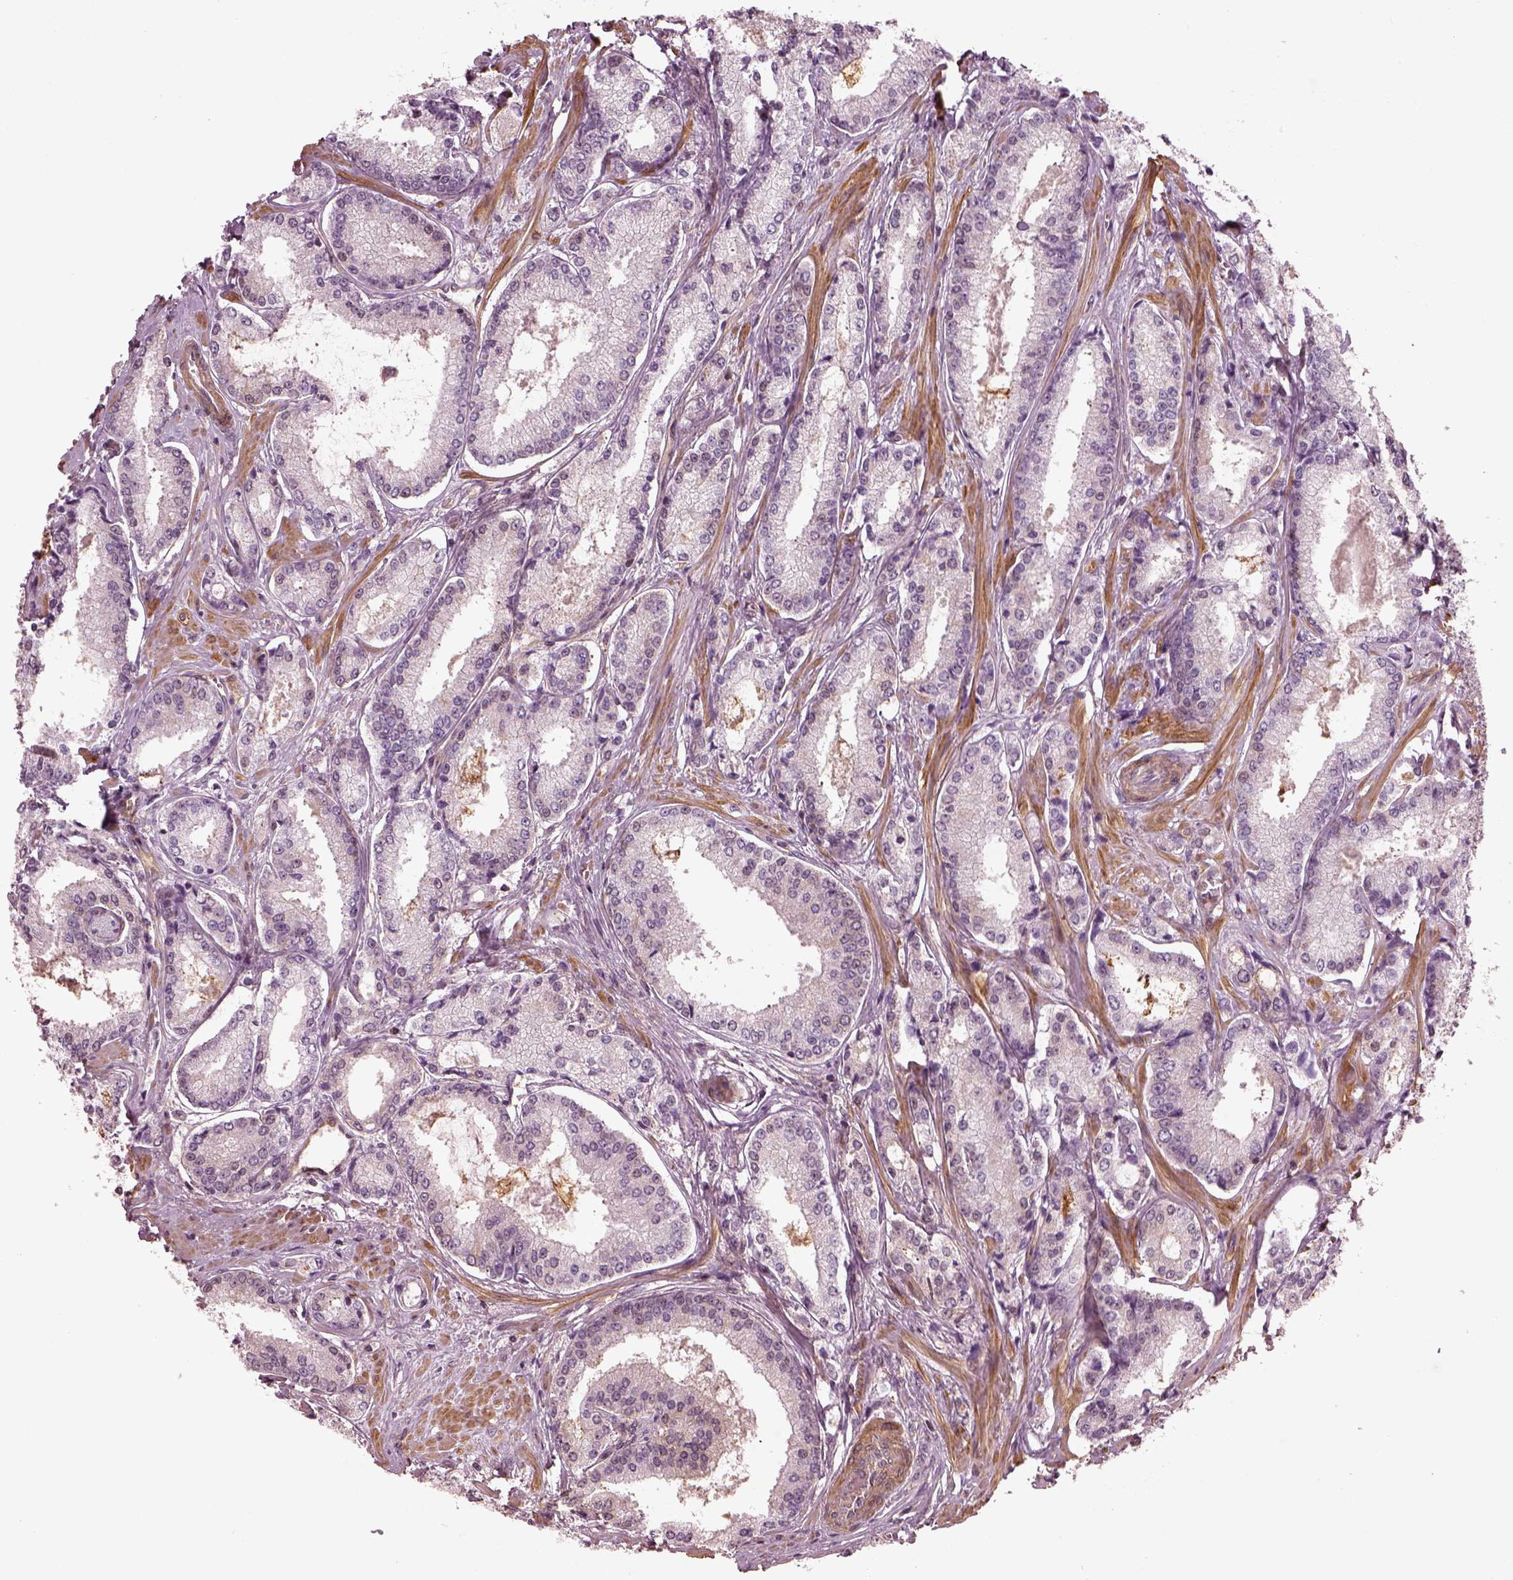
{"staining": {"intensity": "negative", "quantity": "none", "location": "none"}, "tissue": "prostate cancer", "cell_type": "Tumor cells", "image_type": "cancer", "snomed": [{"axis": "morphology", "description": "Adenocarcinoma, Low grade"}, {"axis": "topography", "description": "Prostate"}], "caption": "Human low-grade adenocarcinoma (prostate) stained for a protein using immunohistochemistry demonstrates no staining in tumor cells.", "gene": "LSM14A", "patient": {"sex": "male", "age": 56}}